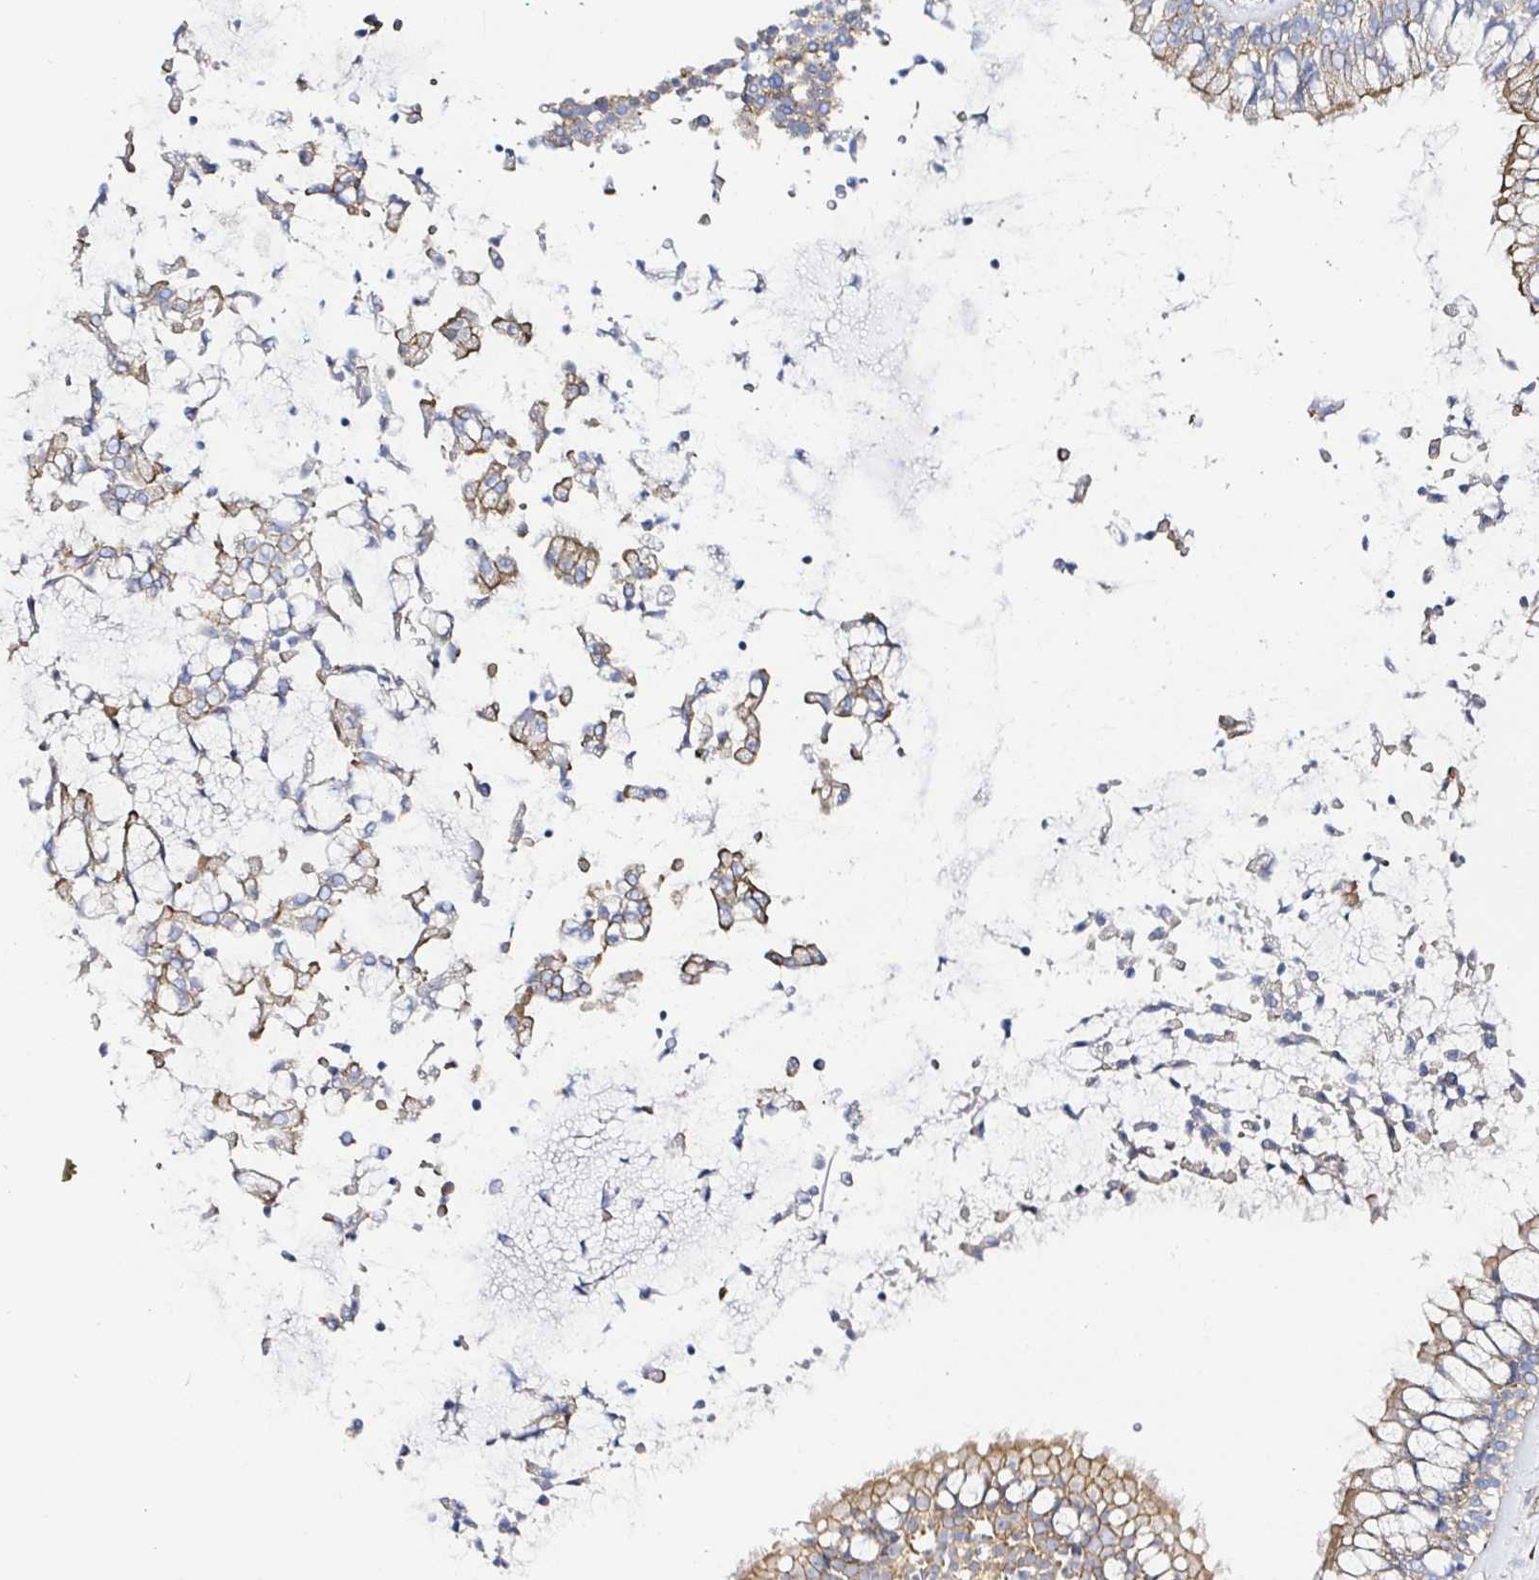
{"staining": {"intensity": "moderate", "quantity": ">75%", "location": "cytoplasmic/membranous"}, "tissue": "nasopharynx", "cell_type": "Respiratory epithelial cells", "image_type": "normal", "snomed": [{"axis": "morphology", "description": "Normal tissue, NOS"}, {"axis": "topography", "description": "Nasopharynx"}], "caption": "An image showing moderate cytoplasmic/membranous expression in about >75% of respiratory epithelial cells in normal nasopharynx, as visualized by brown immunohistochemical staining.", "gene": "ARL4D", "patient": {"sex": "male", "age": 32}}